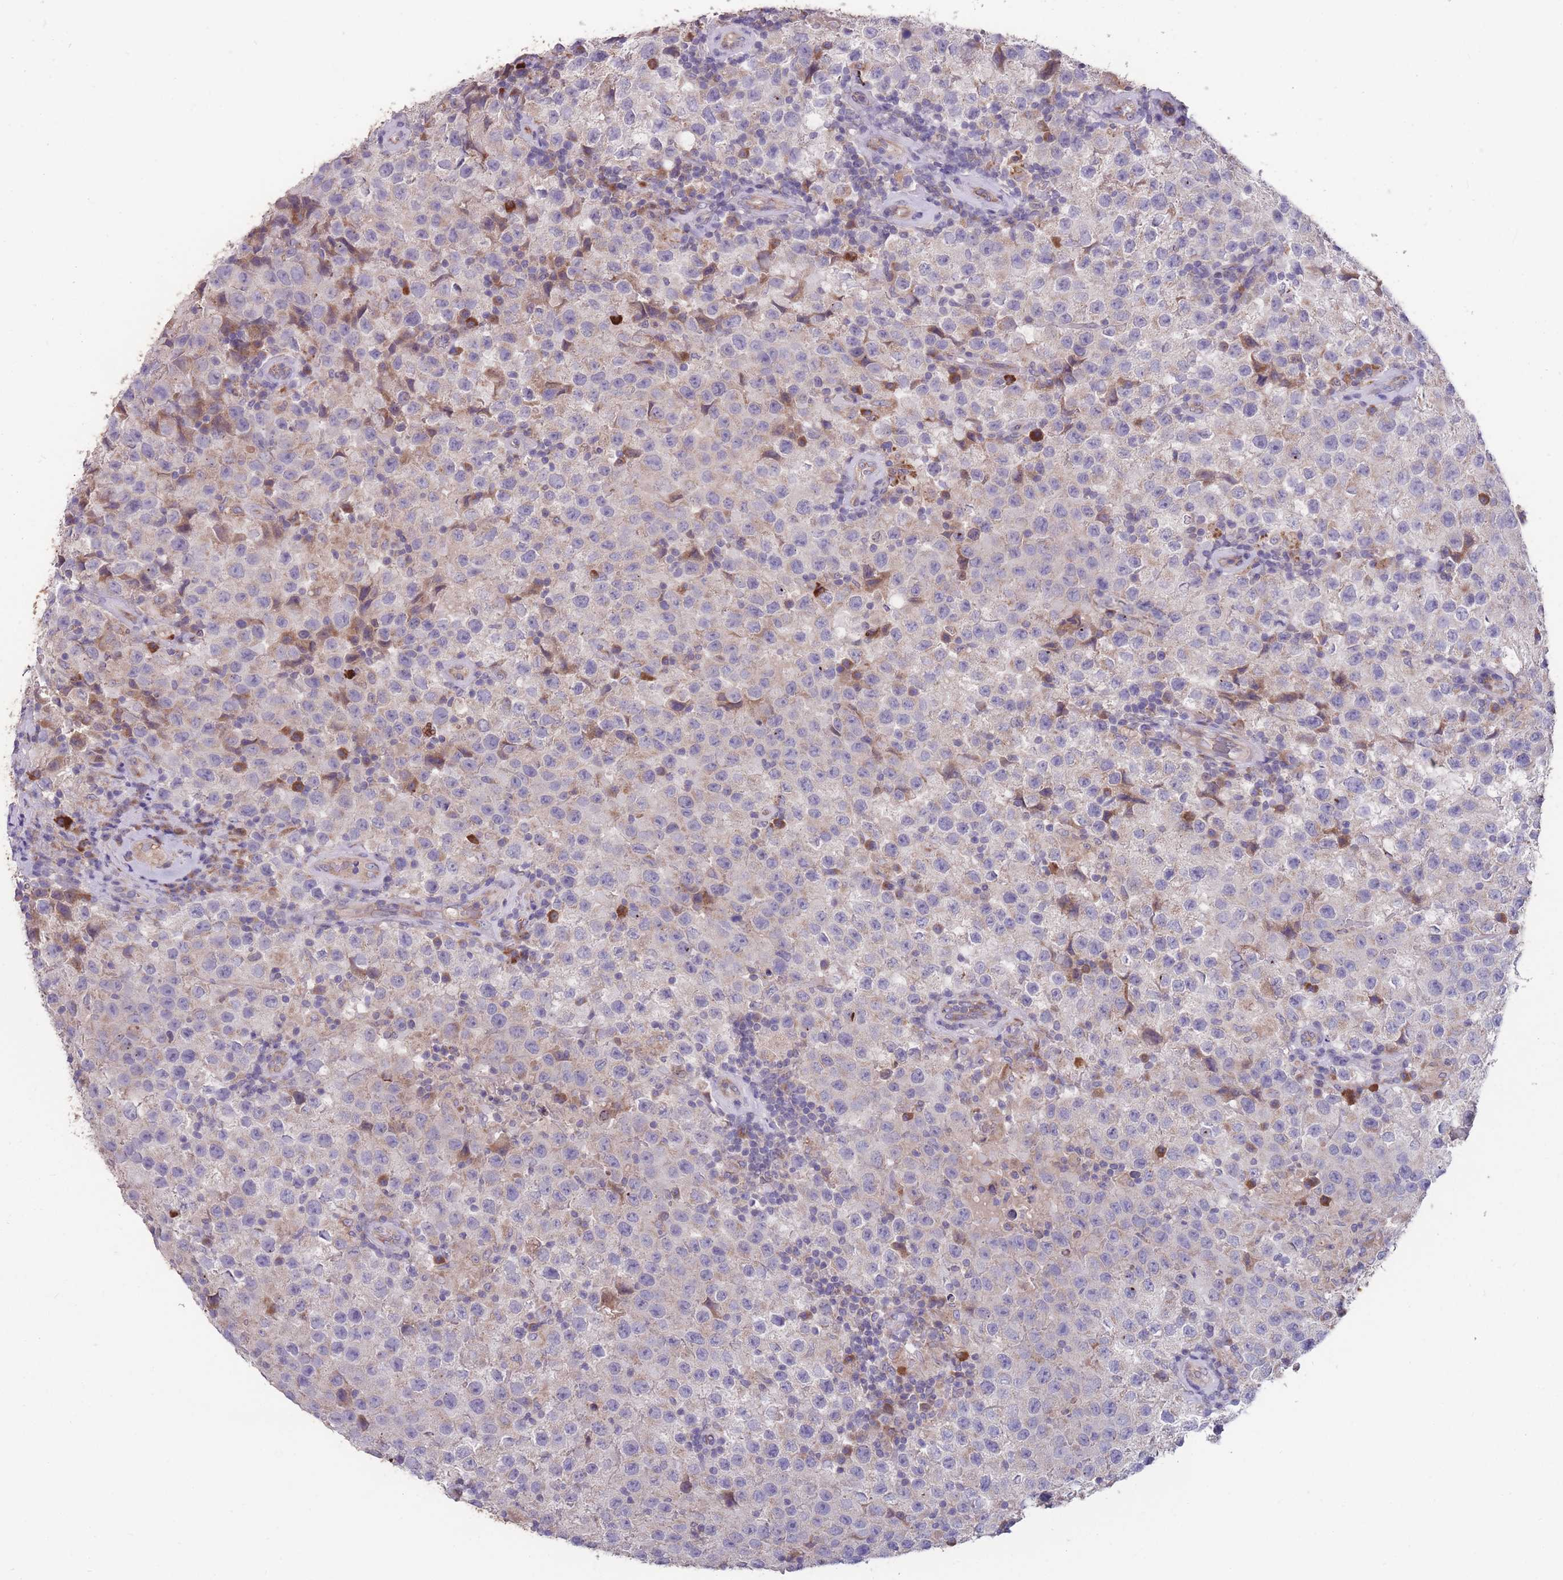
{"staining": {"intensity": "negative", "quantity": "none", "location": "none"}, "tissue": "testis cancer", "cell_type": "Tumor cells", "image_type": "cancer", "snomed": [{"axis": "morphology", "description": "Seminoma, NOS"}, {"axis": "morphology", "description": "Carcinoma, Embryonal, NOS"}, {"axis": "topography", "description": "Testis"}], "caption": "This micrograph is of testis cancer (seminoma) stained with immunohistochemistry to label a protein in brown with the nuclei are counter-stained blue. There is no positivity in tumor cells.", "gene": "STIM2", "patient": {"sex": "male", "age": 41}}